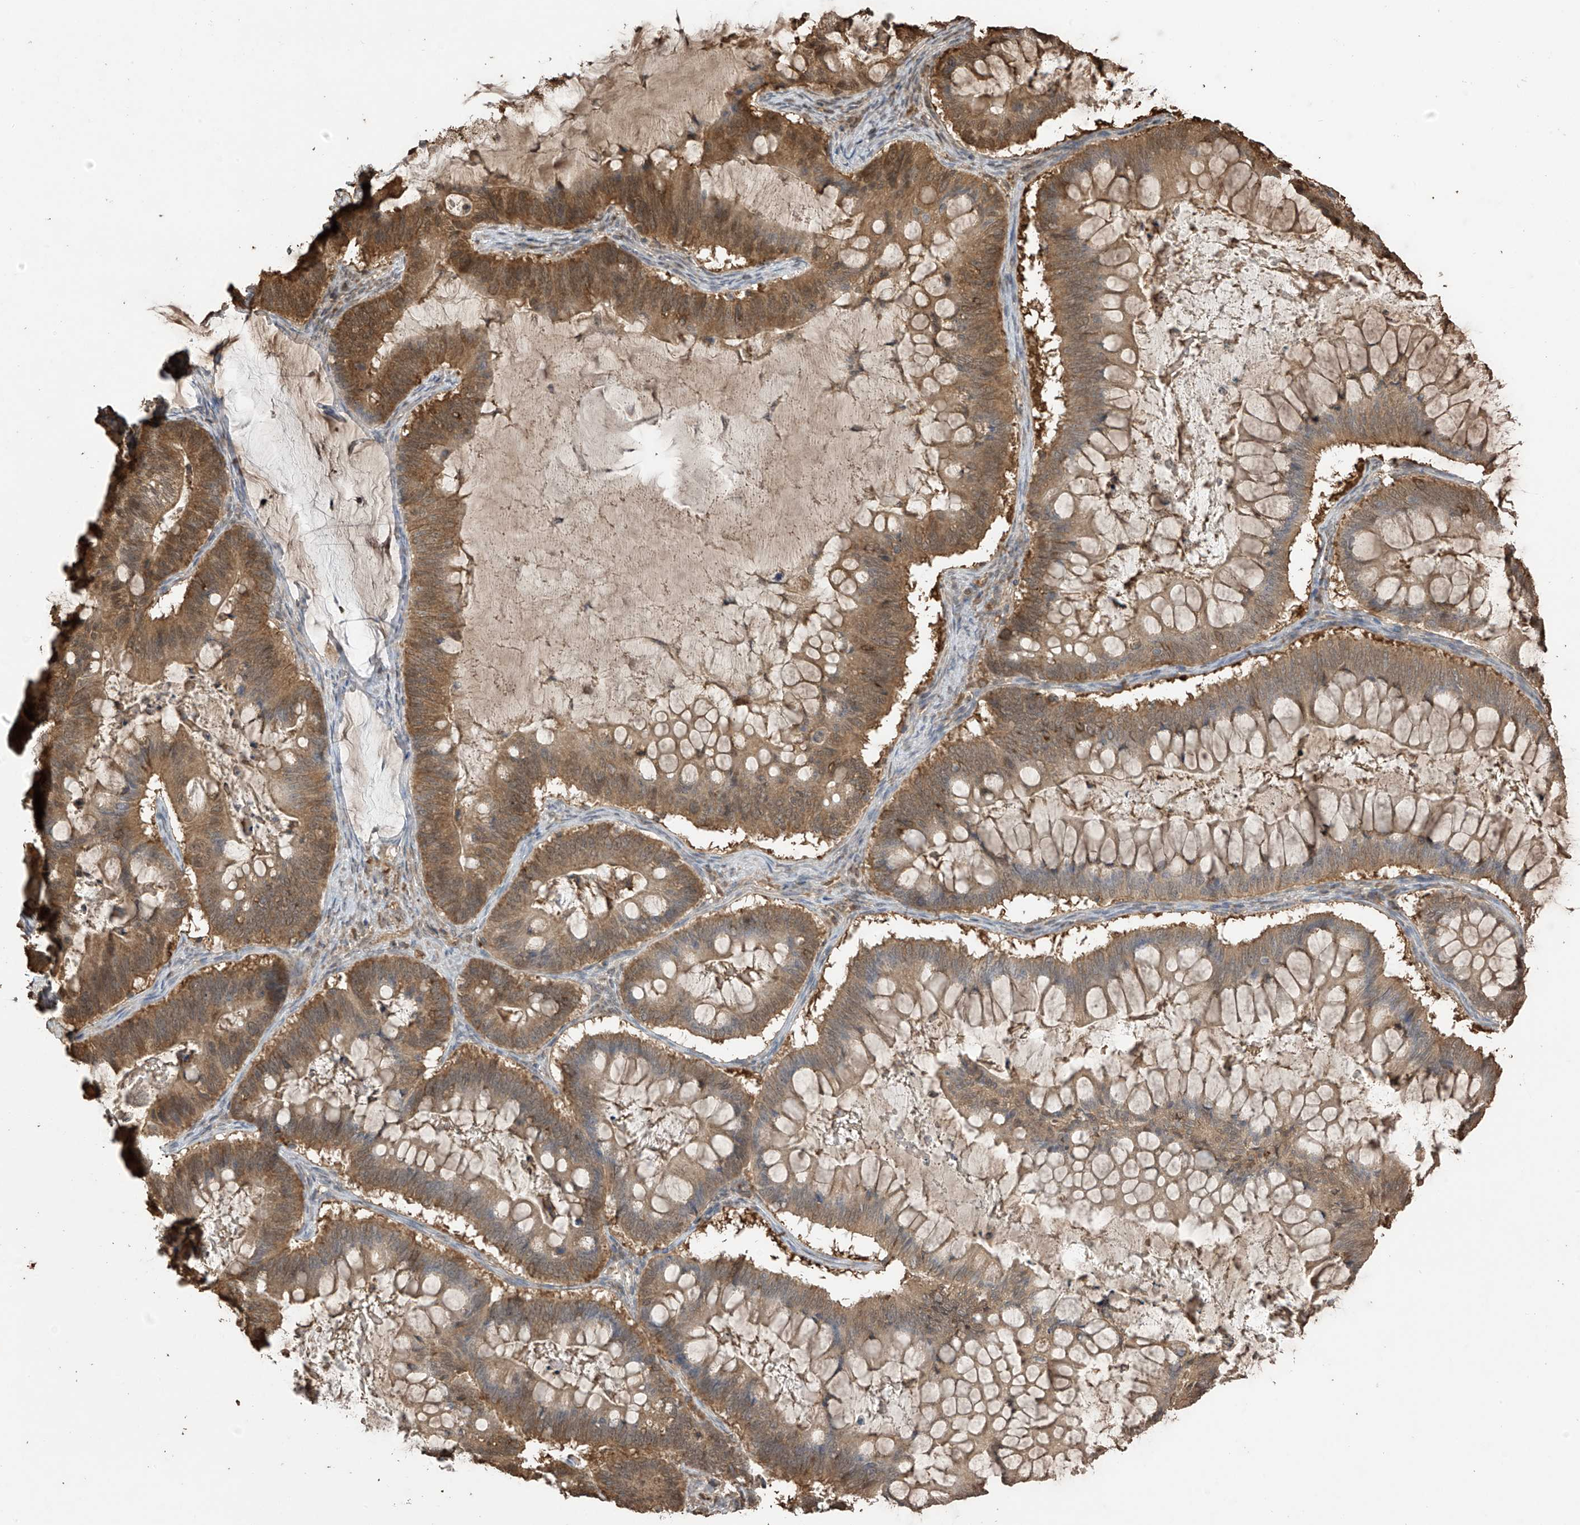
{"staining": {"intensity": "moderate", "quantity": ">75%", "location": "cytoplasmic/membranous"}, "tissue": "ovarian cancer", "cell_type": "Tumor cells", "image_type": "cancer", "snomed": [{"axis": "morphology", "description": "Cystadenocarcinoma, mucinous, NOS"}, {"axis": "topography", "description": "Ovary"}], "caption": "Tumor cells demonstrate moderate cytoplasmic/membranous positivity in about >75% of cells in ovarian mucinous cystadenocarcinoma.", "gene": "PNPT1", "patient": {"sex": "female", "age": 61}}